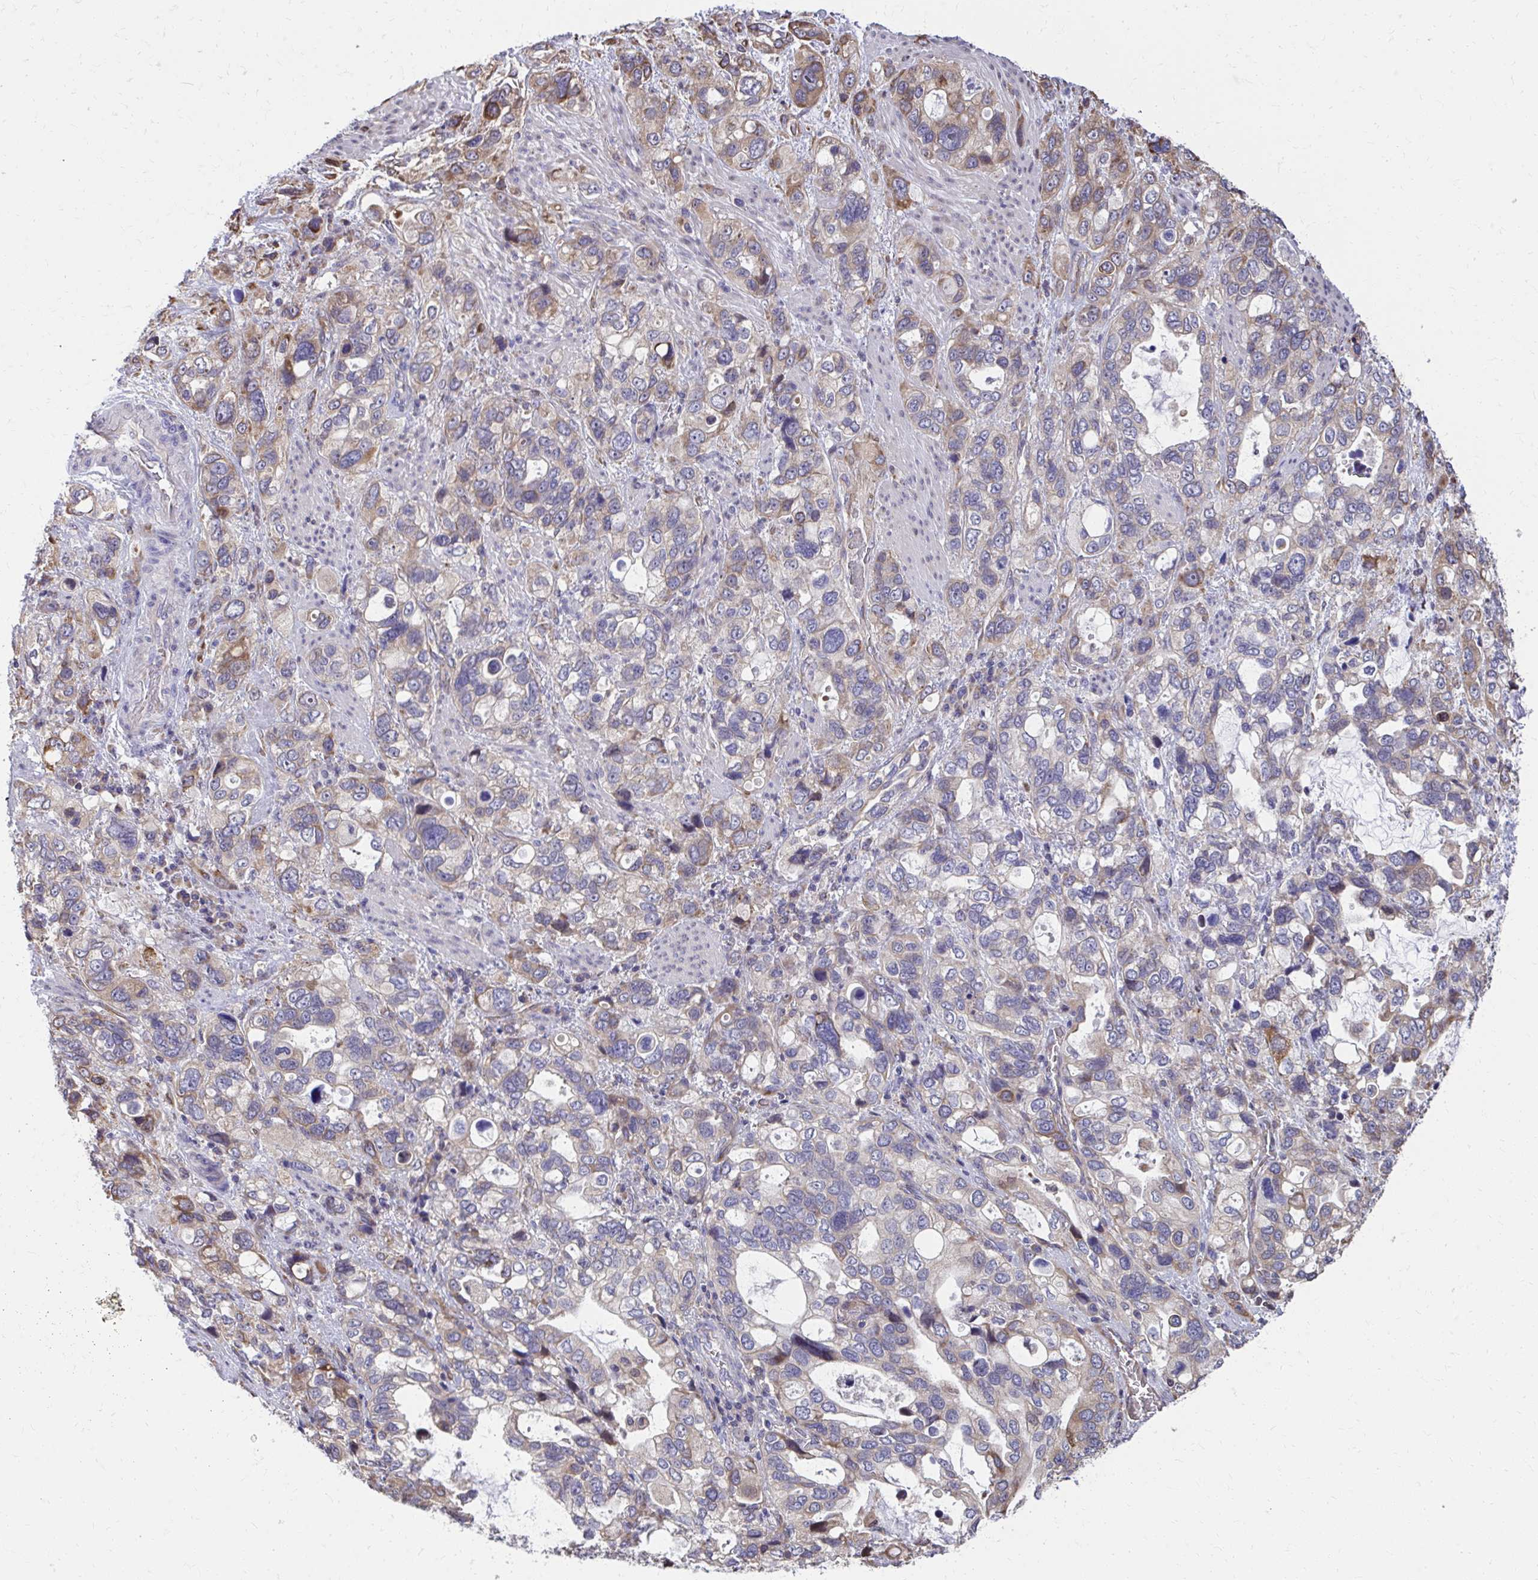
{"staining": {"intensity": "moderate", "quantity": "<25%", "location": "cytoplasmic/membranous"}, "tissue": "stomach cancer", "cell_type": "Tumor cells", "image_type": "cancer", "snomed": [{"axis": "morphology", "description": "Adenocarcinoma, NOS"}, {"axis": "topography", "description": "Stomach, upper"}], "caption": "Brown immunohistochemical staining in human adenocarcinoma (stomach) demonstrates moderate cytoplasmic/membranous staining in about <25% of tumor cells.", "gene": "ZNF778", "patient": {"sex": "female", "age": 81}}